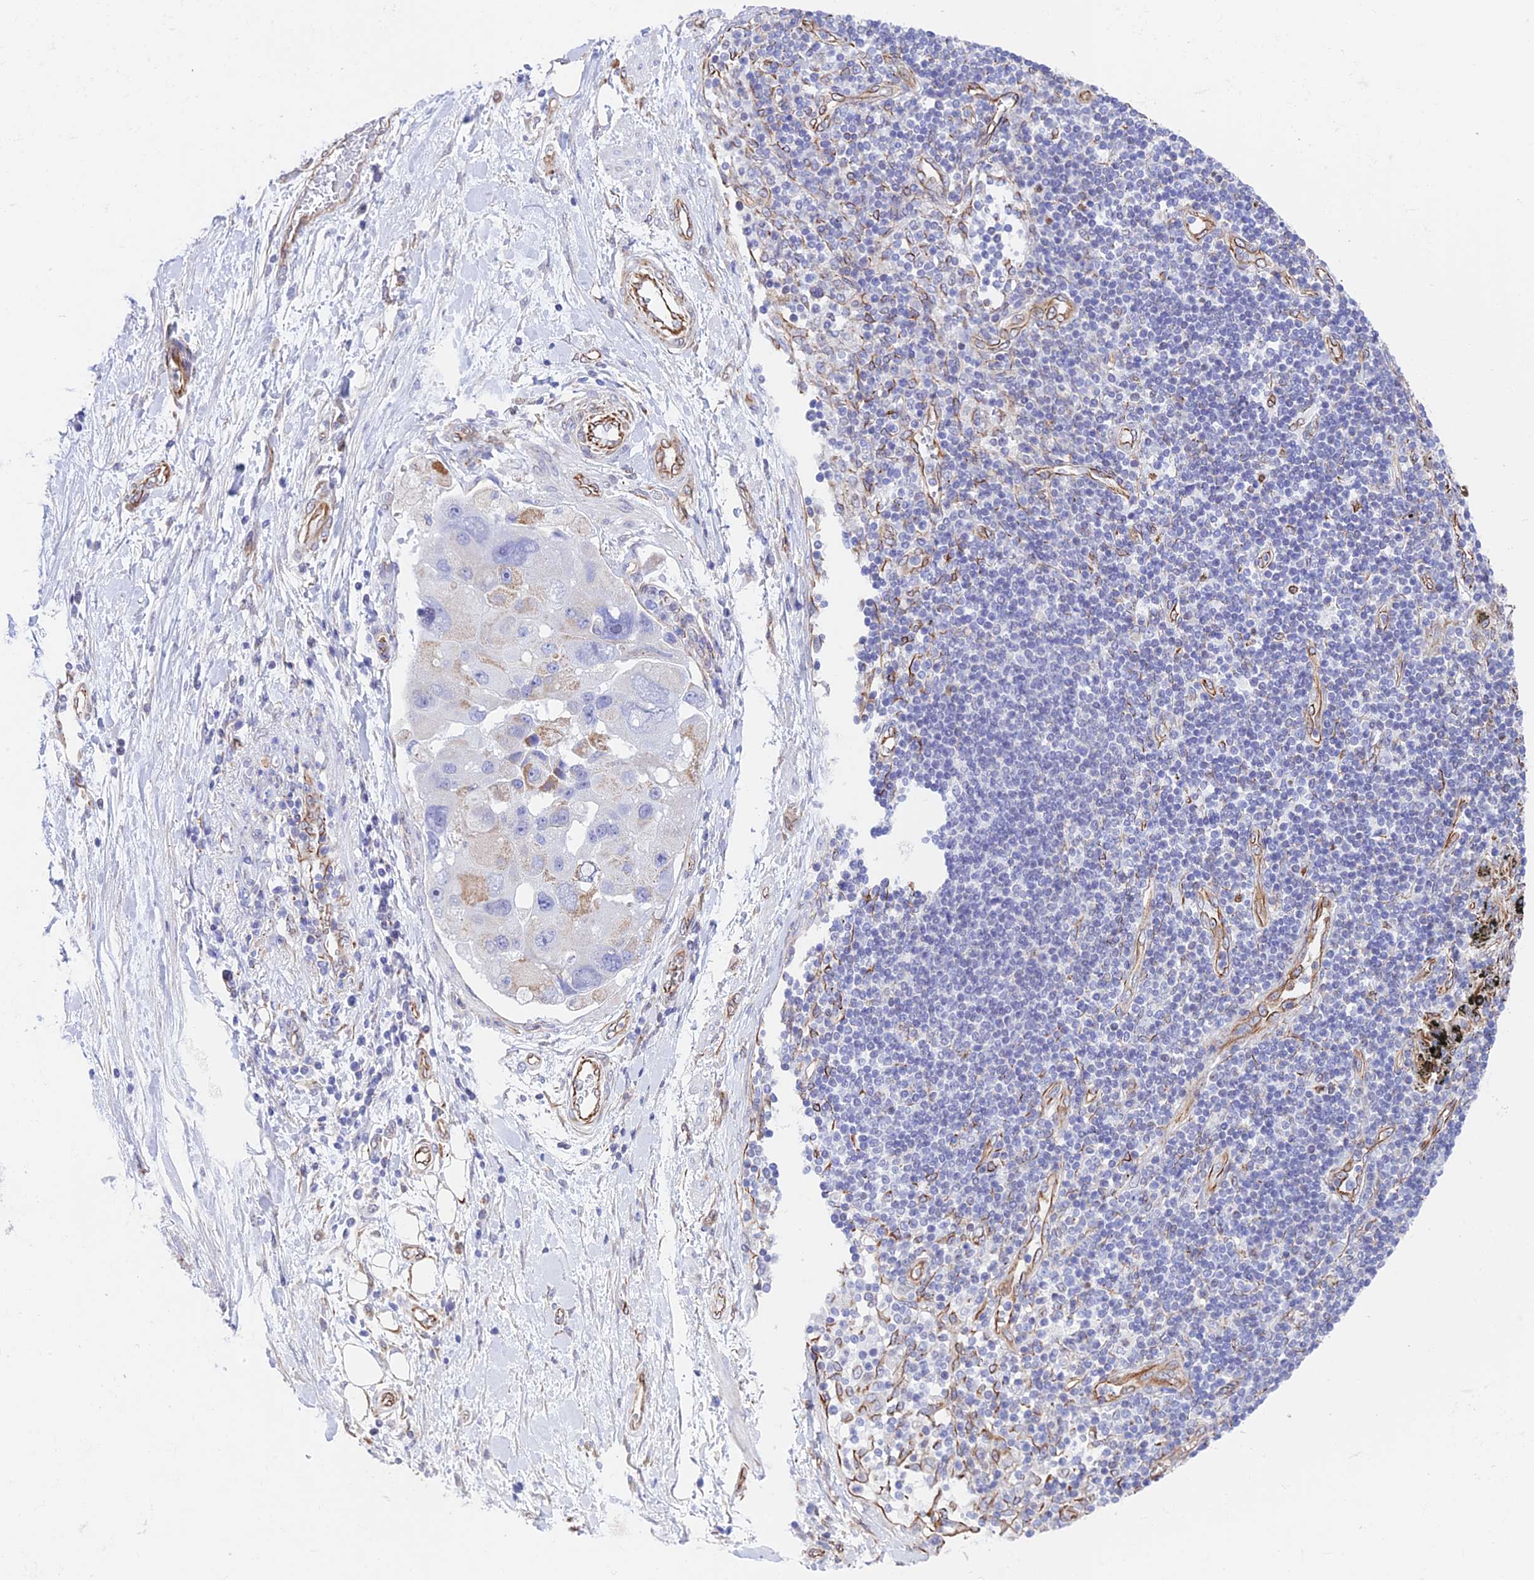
{"staining": {"intensity": "moderate", "quantity": "<25%", "location": "cytoplasmic/membranous"}, "tissue": "lung cancer", "cell_type": "Tumor cells", "image_type": "cancer", "snomed": [{"axis": "morphology", "description": "Adenocarcinoma, NOS"}, {"axis": "topography", "description": "Lung"}], "caption": "Immunohistochemistry (IHC) micrograph of neoplastic tissue: human adenocarcinoma (lung) stained using immunohistochemistry demonstrates low levels of moderate protein expression localized specifically in the cytoplasmic/membranous of tumor cells, appearing as a cytoplasmic/membranous brown color.", "gene": "ZNF652", "patient": {"sex": "female", "age": 54}}